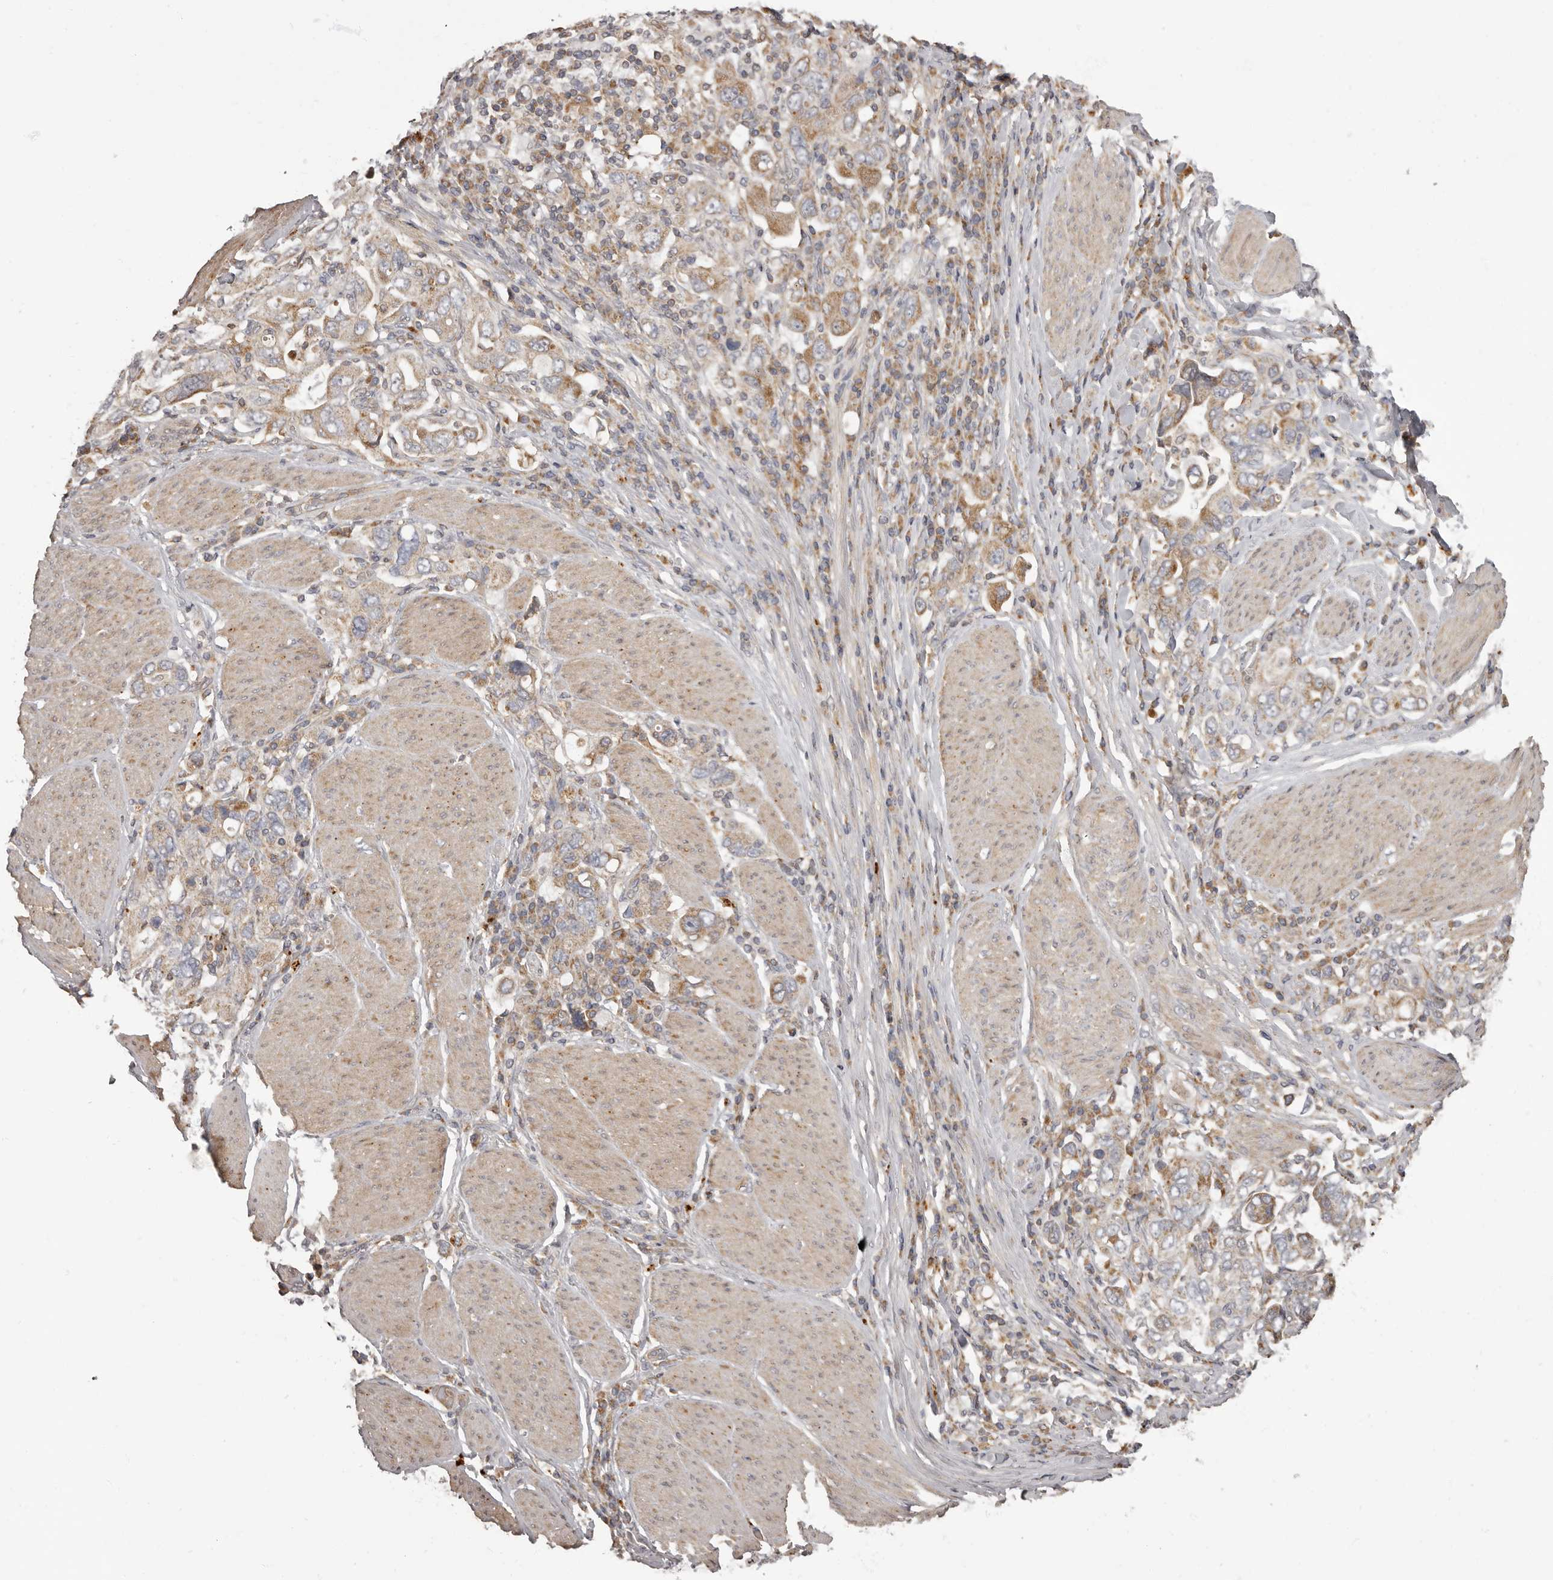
{"staining": {"intensity": "moderate", "quantity": ">75%", "location": "cytoplasmic/membranous"}, "tissue": "stomach cancer", "cell_type": "Tumor cells", "image_type": "cancer", "snomed": [{"axis": "morphology", "description": "Adenocarcinoma, NOS"}, {"axis": "topography", "description": "Stomach, upper"}], "caption": "Protein analysis of stomach cancer (adenocarcinoma) tissue exhibits moderate cytoplasmic/membranous expression in approximately >75% of tumor cells.", "gene": "ADCY2", "patient": {"sex": "male", "age": 62}}